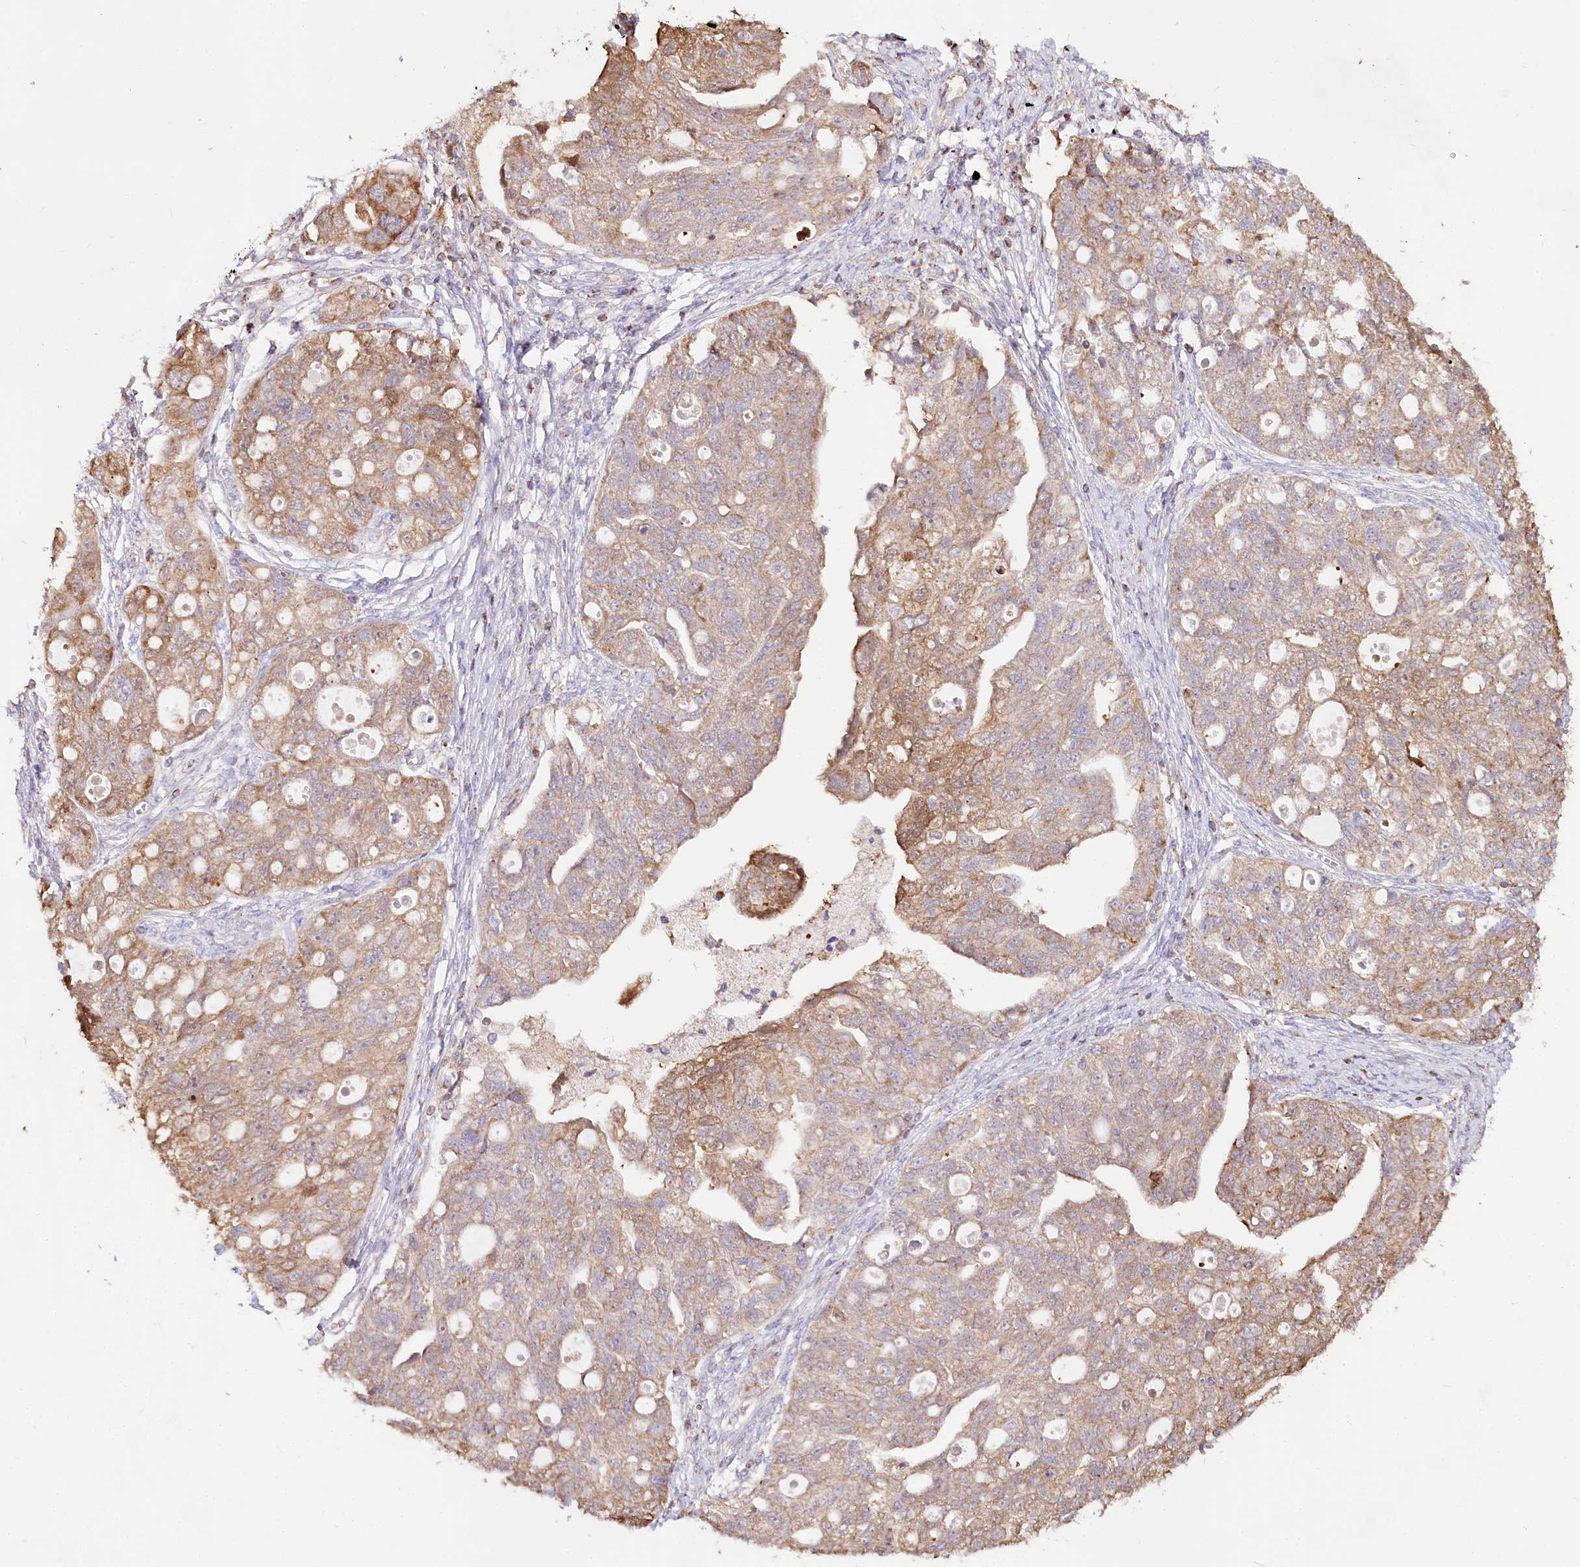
{"staining": {"intensity": "moderate", "quantity": ">75%", "location": "cytoplasmic/membranous"}, "tissue": "ovarian cancer", "cell_type": "Tumor cells", "image_type": "cancer", "snomed": [{"axis": "morphology", "description": "Carcinoma, NOS"}, {"axis": "morphology", "description": "Cystadenocarcinoma, serous, NOS"}, {"axis": "topography", "description": "Ovary"}], "caption": "Protein staining of serous cystadenocarcinoma (ovarian) tissue reveals moderate cytoplasmic/membranous expression in about >75% of tumor cells.", "gene": "TASOR2", "patient": {"sex": "female", "age": 69}}